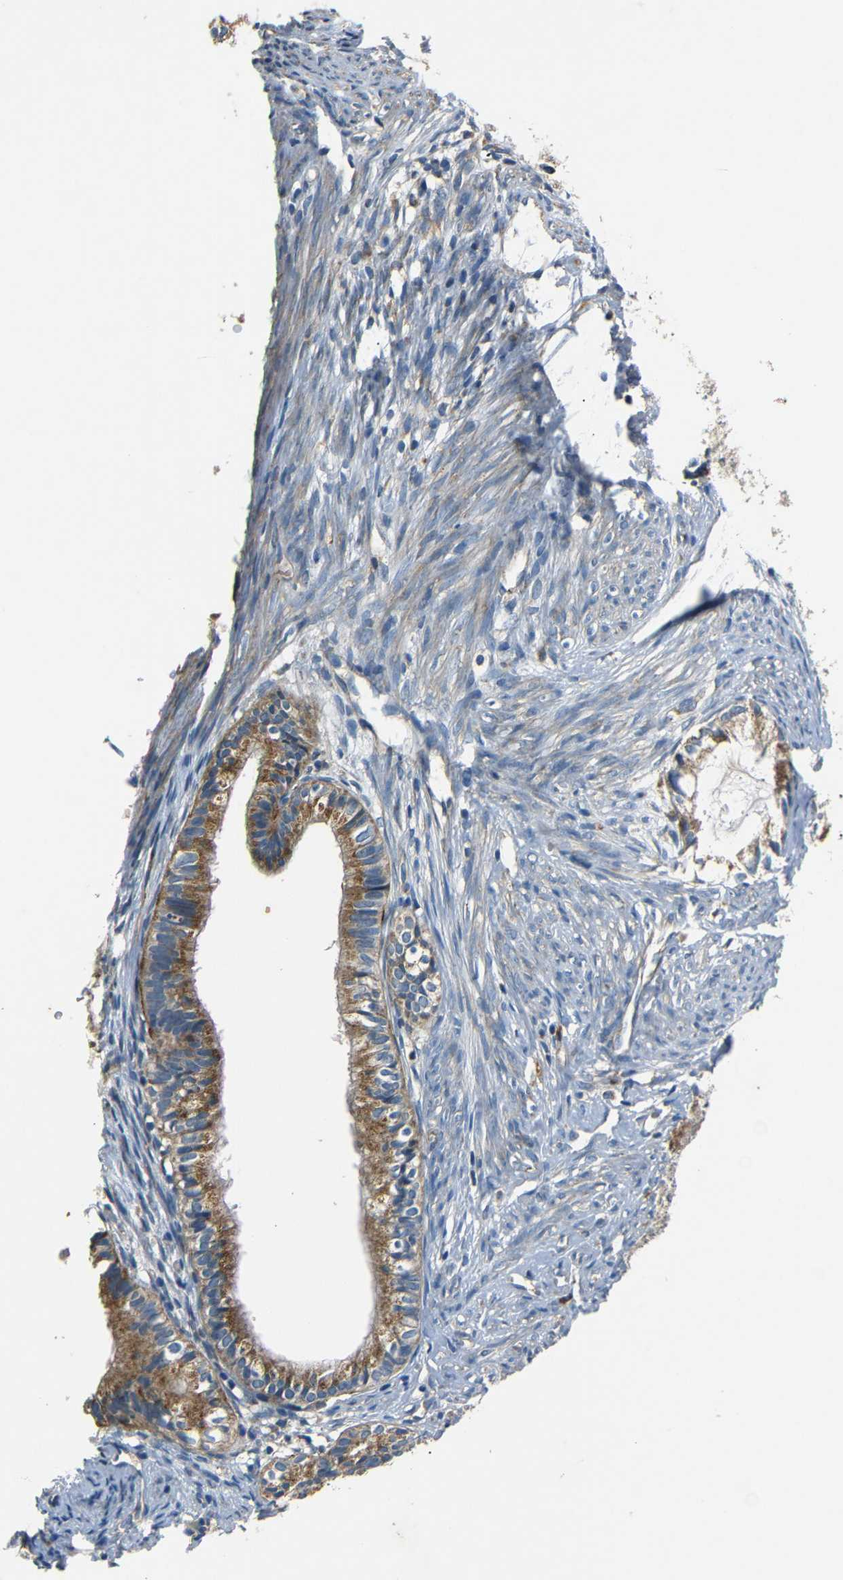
{"staining": {"intensity": "moderate", "quantity": ">75%", "location": "cytoplasmic/membranous"}, "tissue": "cervical cancer", "cell_type": "Tumor cells", "image_type": "cancer", "snomed": [{"axis": "morphology", "description": "Normal tissue, NOS"}, {"axis": "morphology", "description": "Adenocarcinoma, NOS"}, {"axis": "topography", "description": "Cervix"}, {"axis": "topography", "description": "Endometrium"}], "caption": "Cervical adenocarcinoma stained with IHC exhibits moderate cytoplasmic/membranous staining in about >75% of tumor cells. (IHC, brightfield microscopy, high magnification).", "gene": "NETO2", "patient": {"sex": "female", "age": 86}}